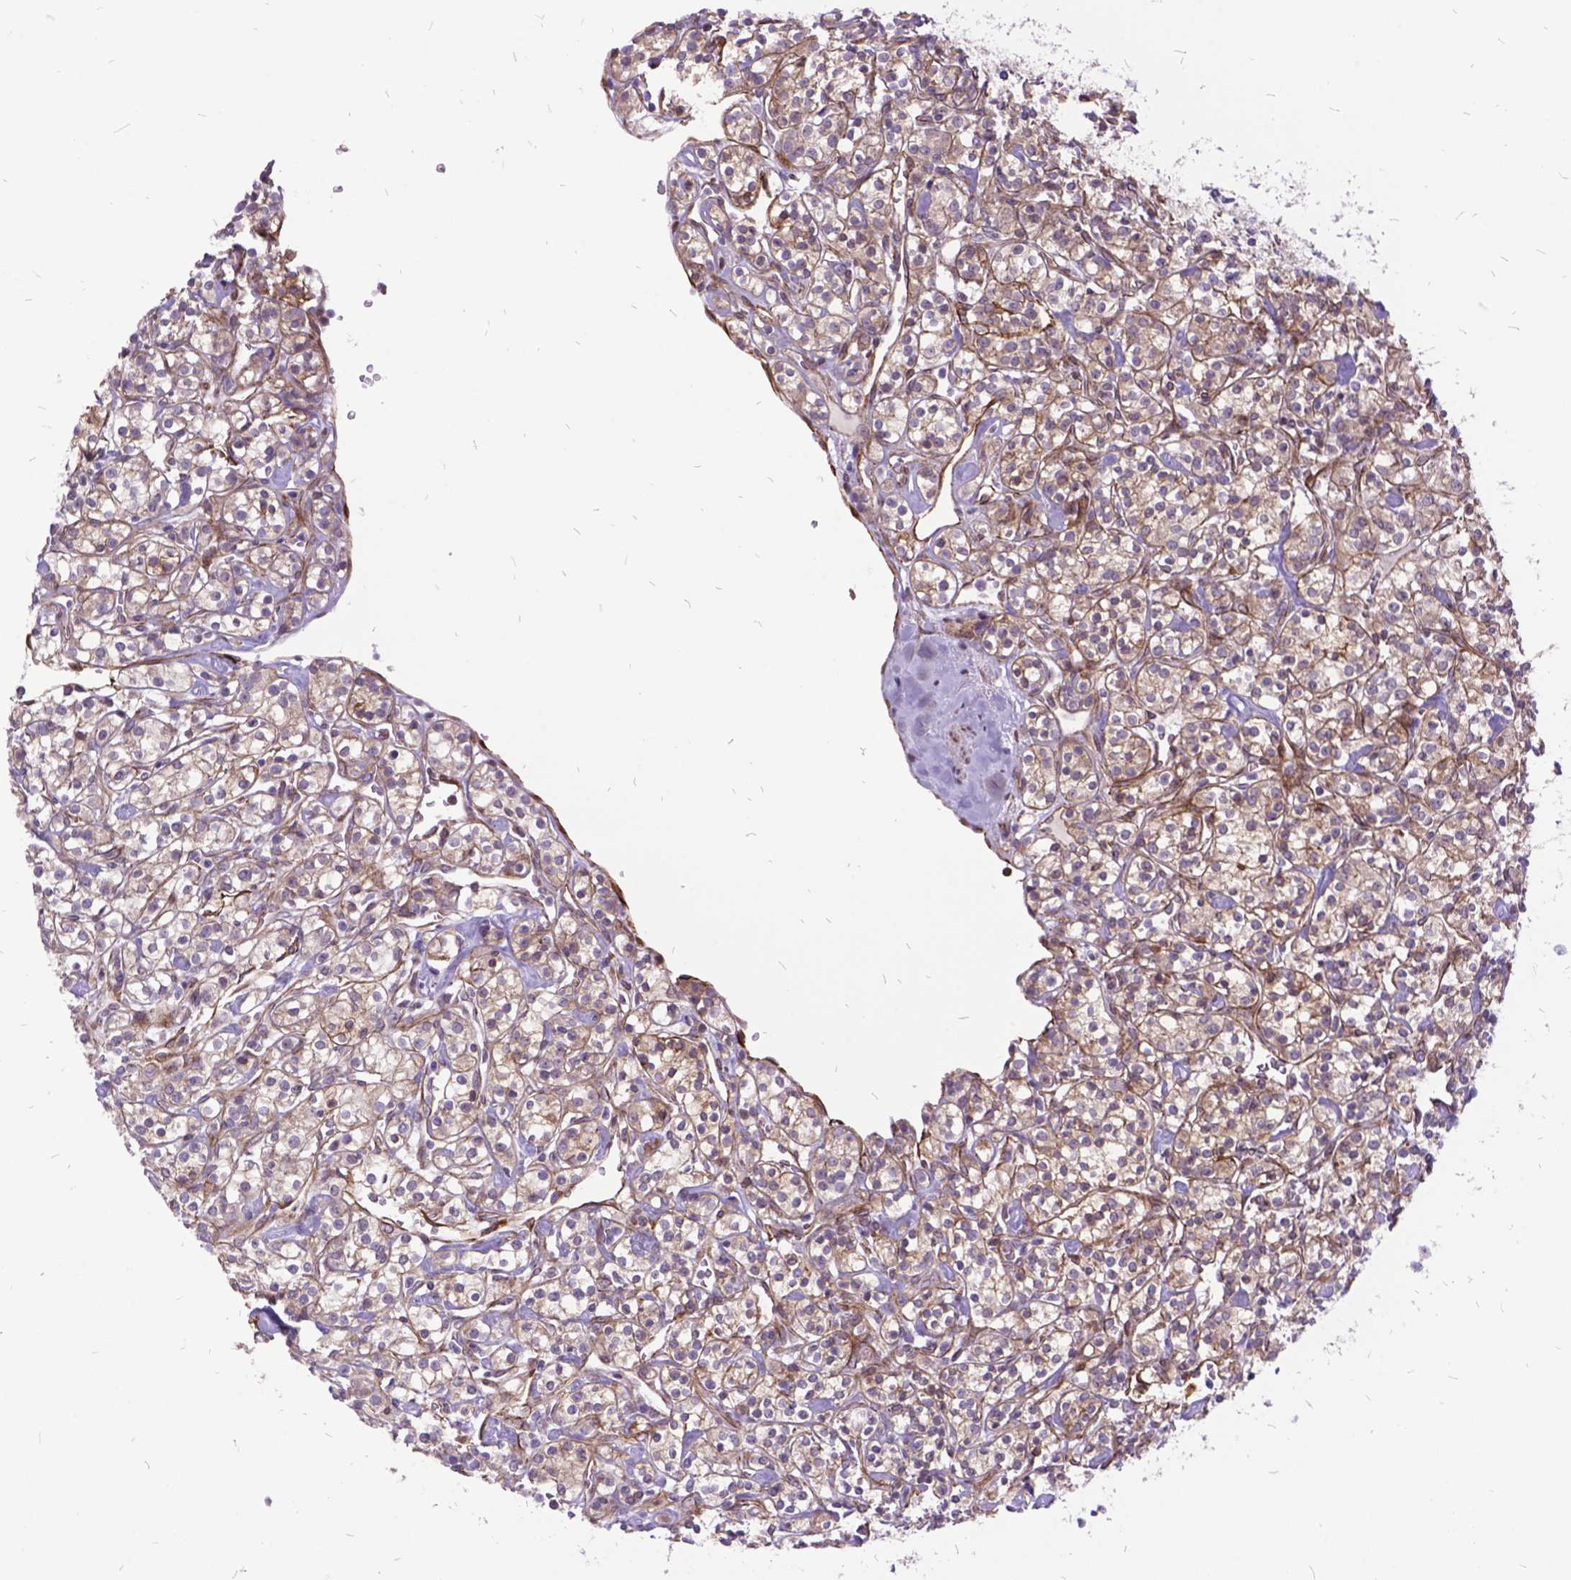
{"staining": {"intensity": "moderate", "quantity": ">75%", "location": "cytoplasmic/membranous"}, "tissue": "renal cancer", "cell_type": "Tumor cells", "image_type": "cancer", "snomed": [{"axis": "morphology", "description": "Adenocarcinoma, NOS"}, {"axis": "topography", "description": "Kidney"}], "caption": "A high-resolution histopathology image shows IHC staining of renal cancer, which demonstrates moderate cytoplasmic/membranous expression in approximately >75% of tumor cells. (Stains: DAB (3,3'-diaminobenzidine) in brown, nuclei in blue, Microscopy: brightfield microscopy at high magnification).", "gene": "GRB7", "patient": {"sex": "male", "age": 77}}